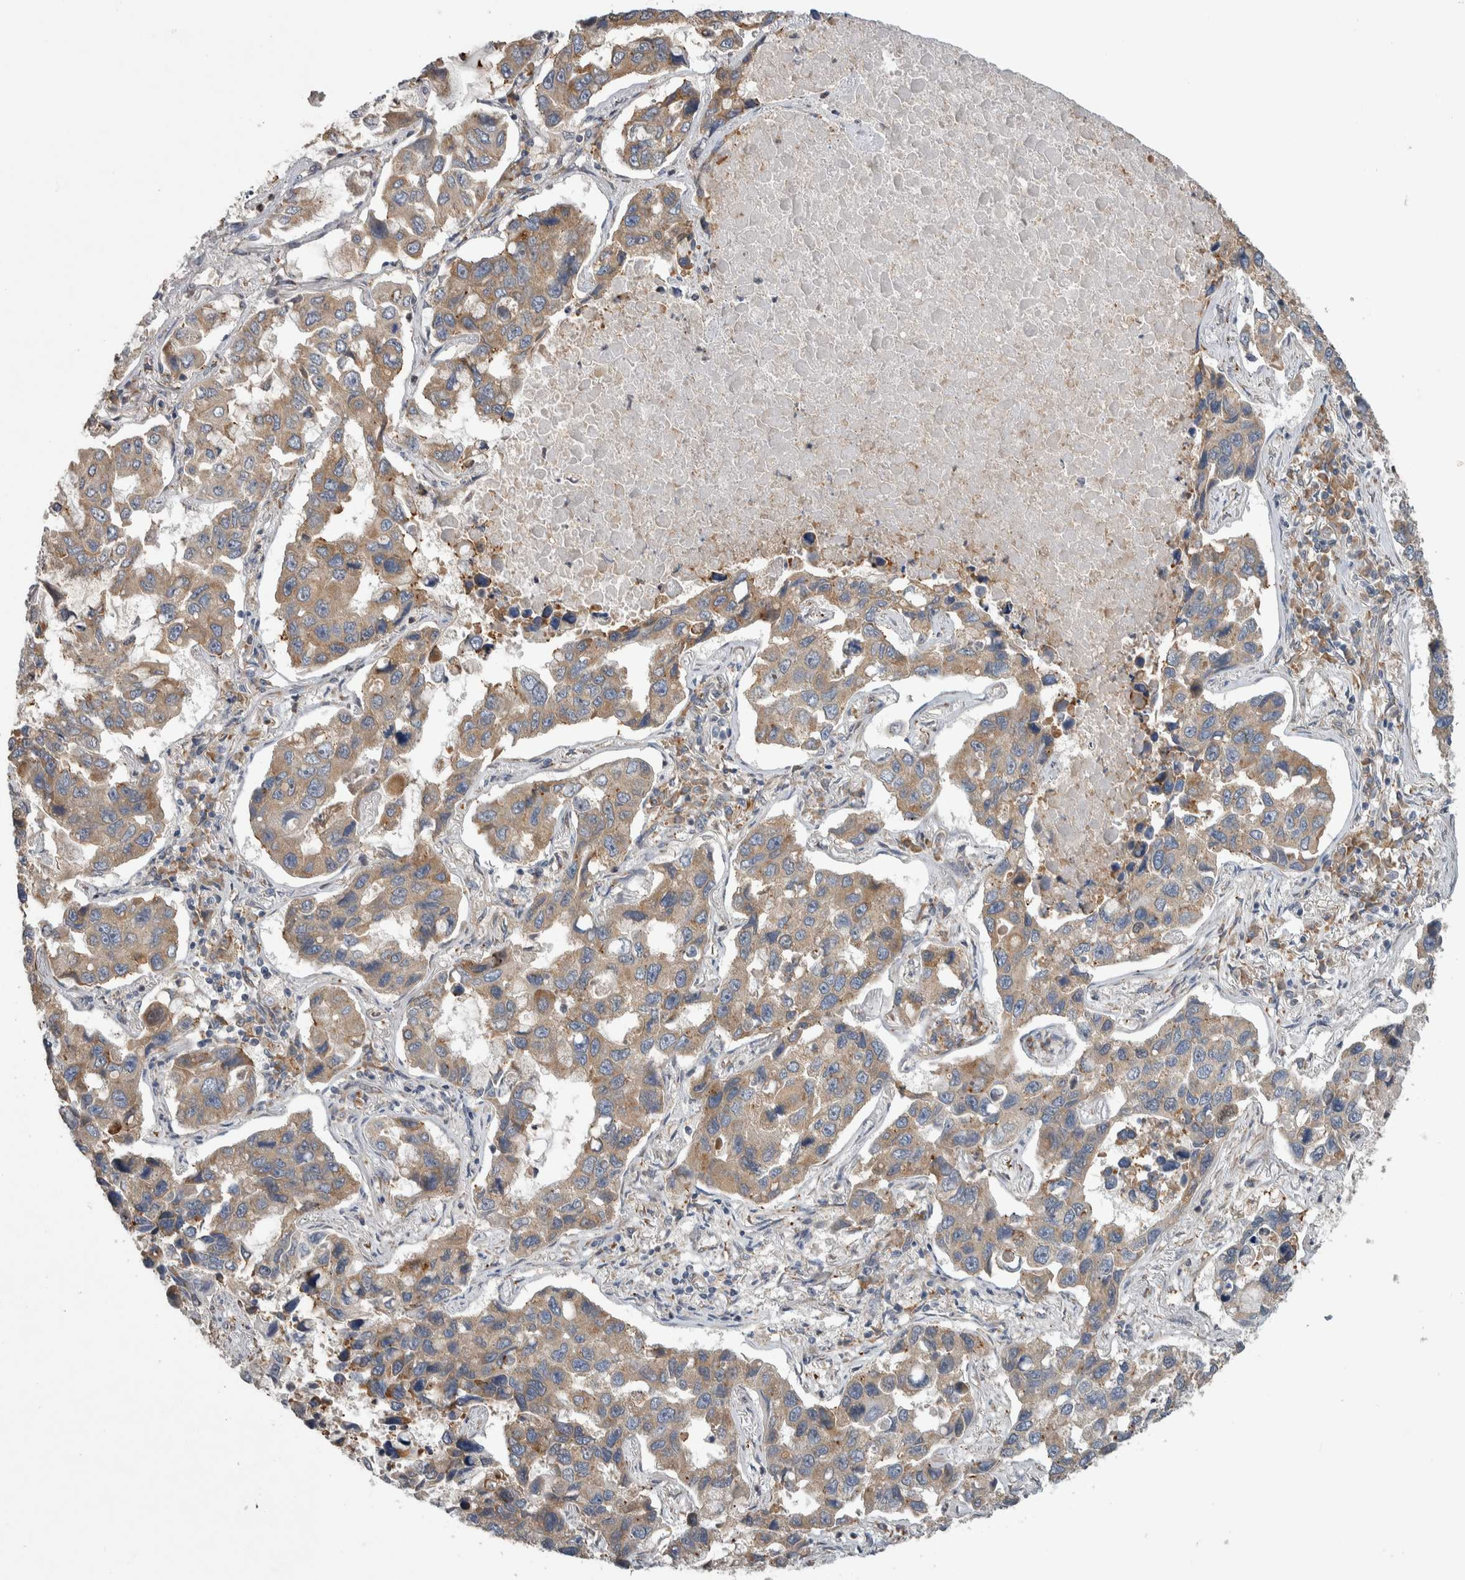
{"staining": {"intensity": "weak", "quantity": ">75%", "location": "cytoplasmic/membranous"}, "tissue": "lung cancer", "cell_type": "Tumor cells", "image_type": "cancer", "snomed": [{"axis": "morphology", "description": "Adenocarcinoma, NOS"}, {"axis": "topography", "description": "Lung"}], "caption": "Human adenocarcinoma (lung) stained with a protein marker shows weak staining in tumor cells.", "gene": "PRDM4", "patient": {"sex": "male", "age": 64}}